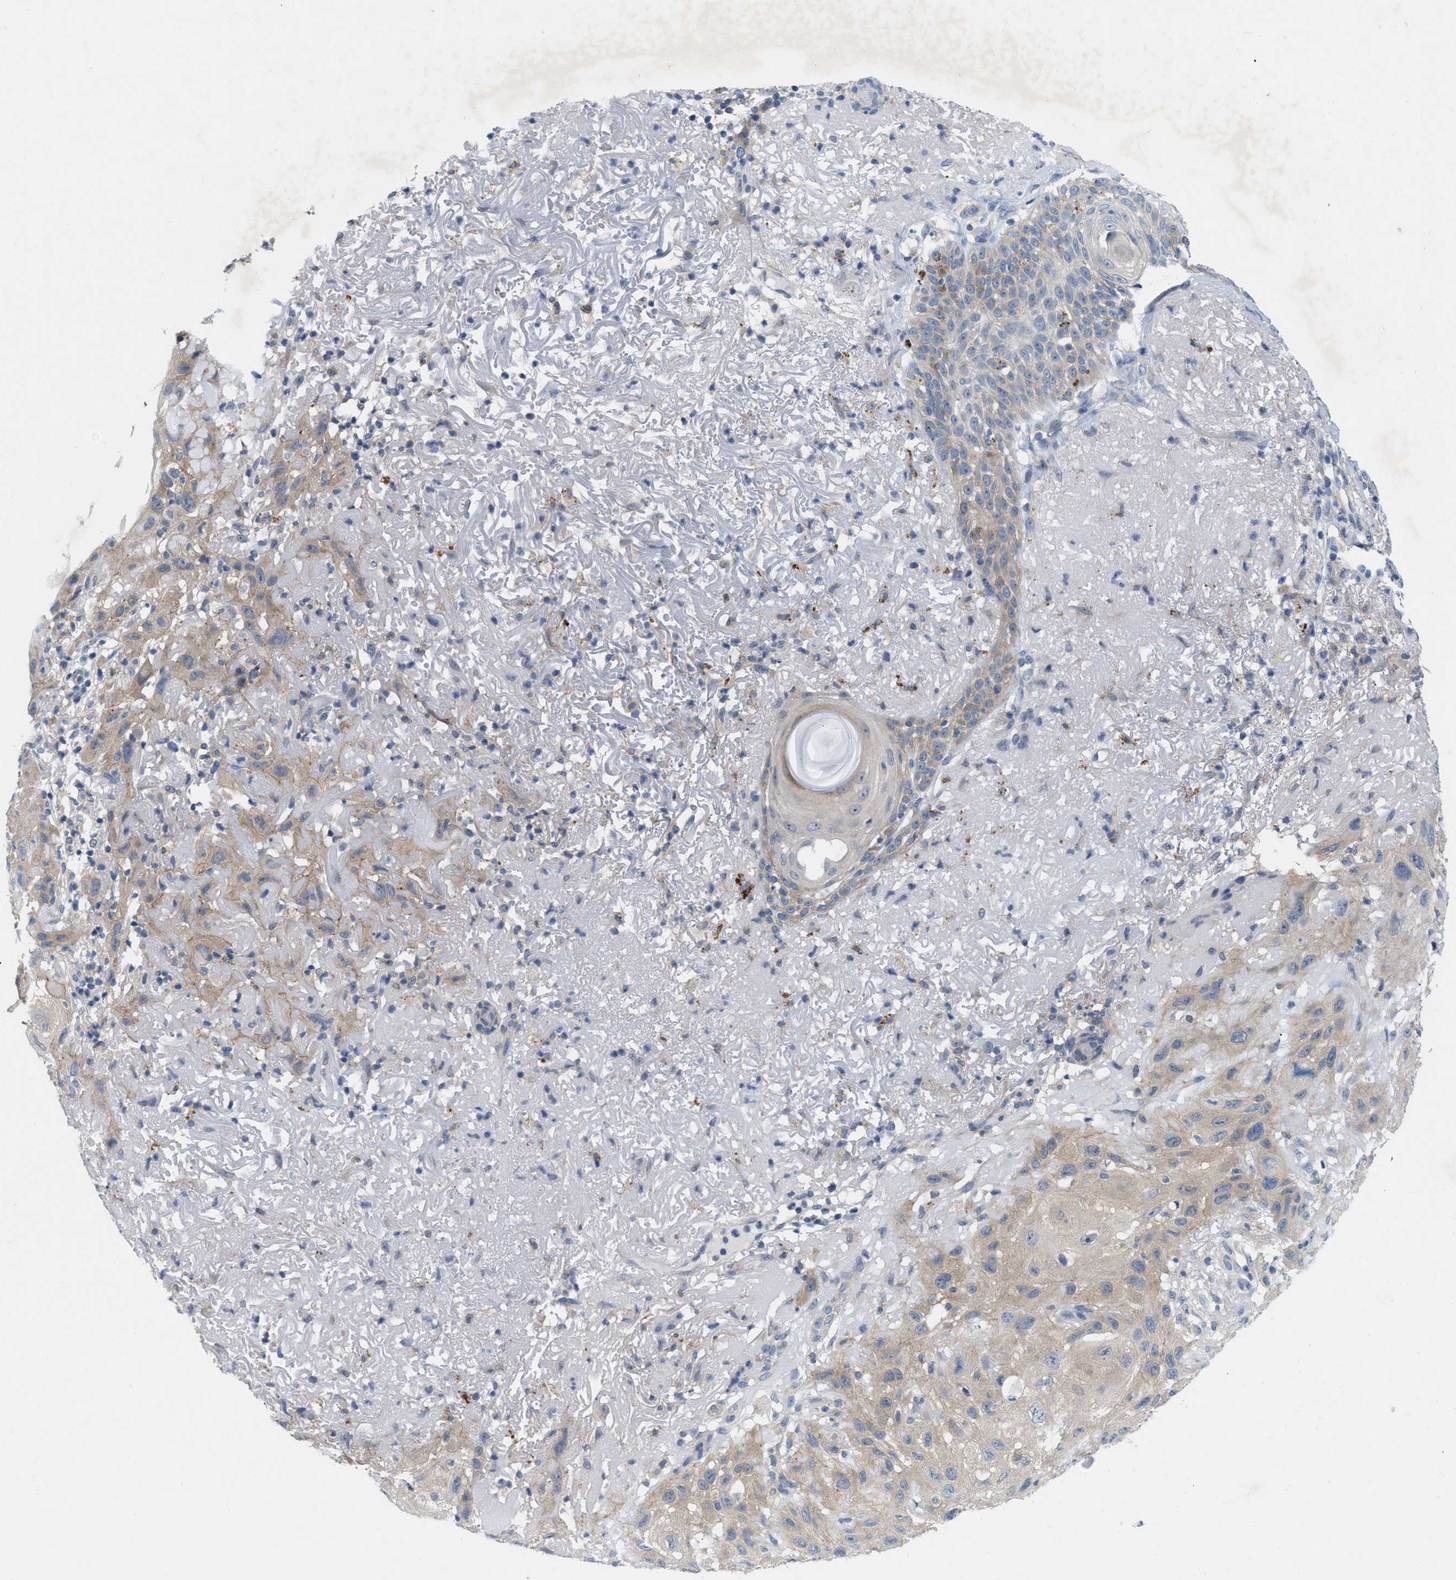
{"staining": {"intensity": "weak", "quantity": "<25%", "location": "cytoplasmic/membranous"}, "tissue": "skin cancer", "cell_type": "Tumor cells", "image_type": "cancer", "snomed": [{"axis": "morphology", "description": "Squamous cell carcinoma, NOS"}, {"axis": "topography", "description": "Skin"}], "caption": "IHC of human skin cancer (squamous cell carcinoma) displays no staining in tumor cells.", "gene": "WIPI2", "patient": {"sex": "female", "age": 96}}